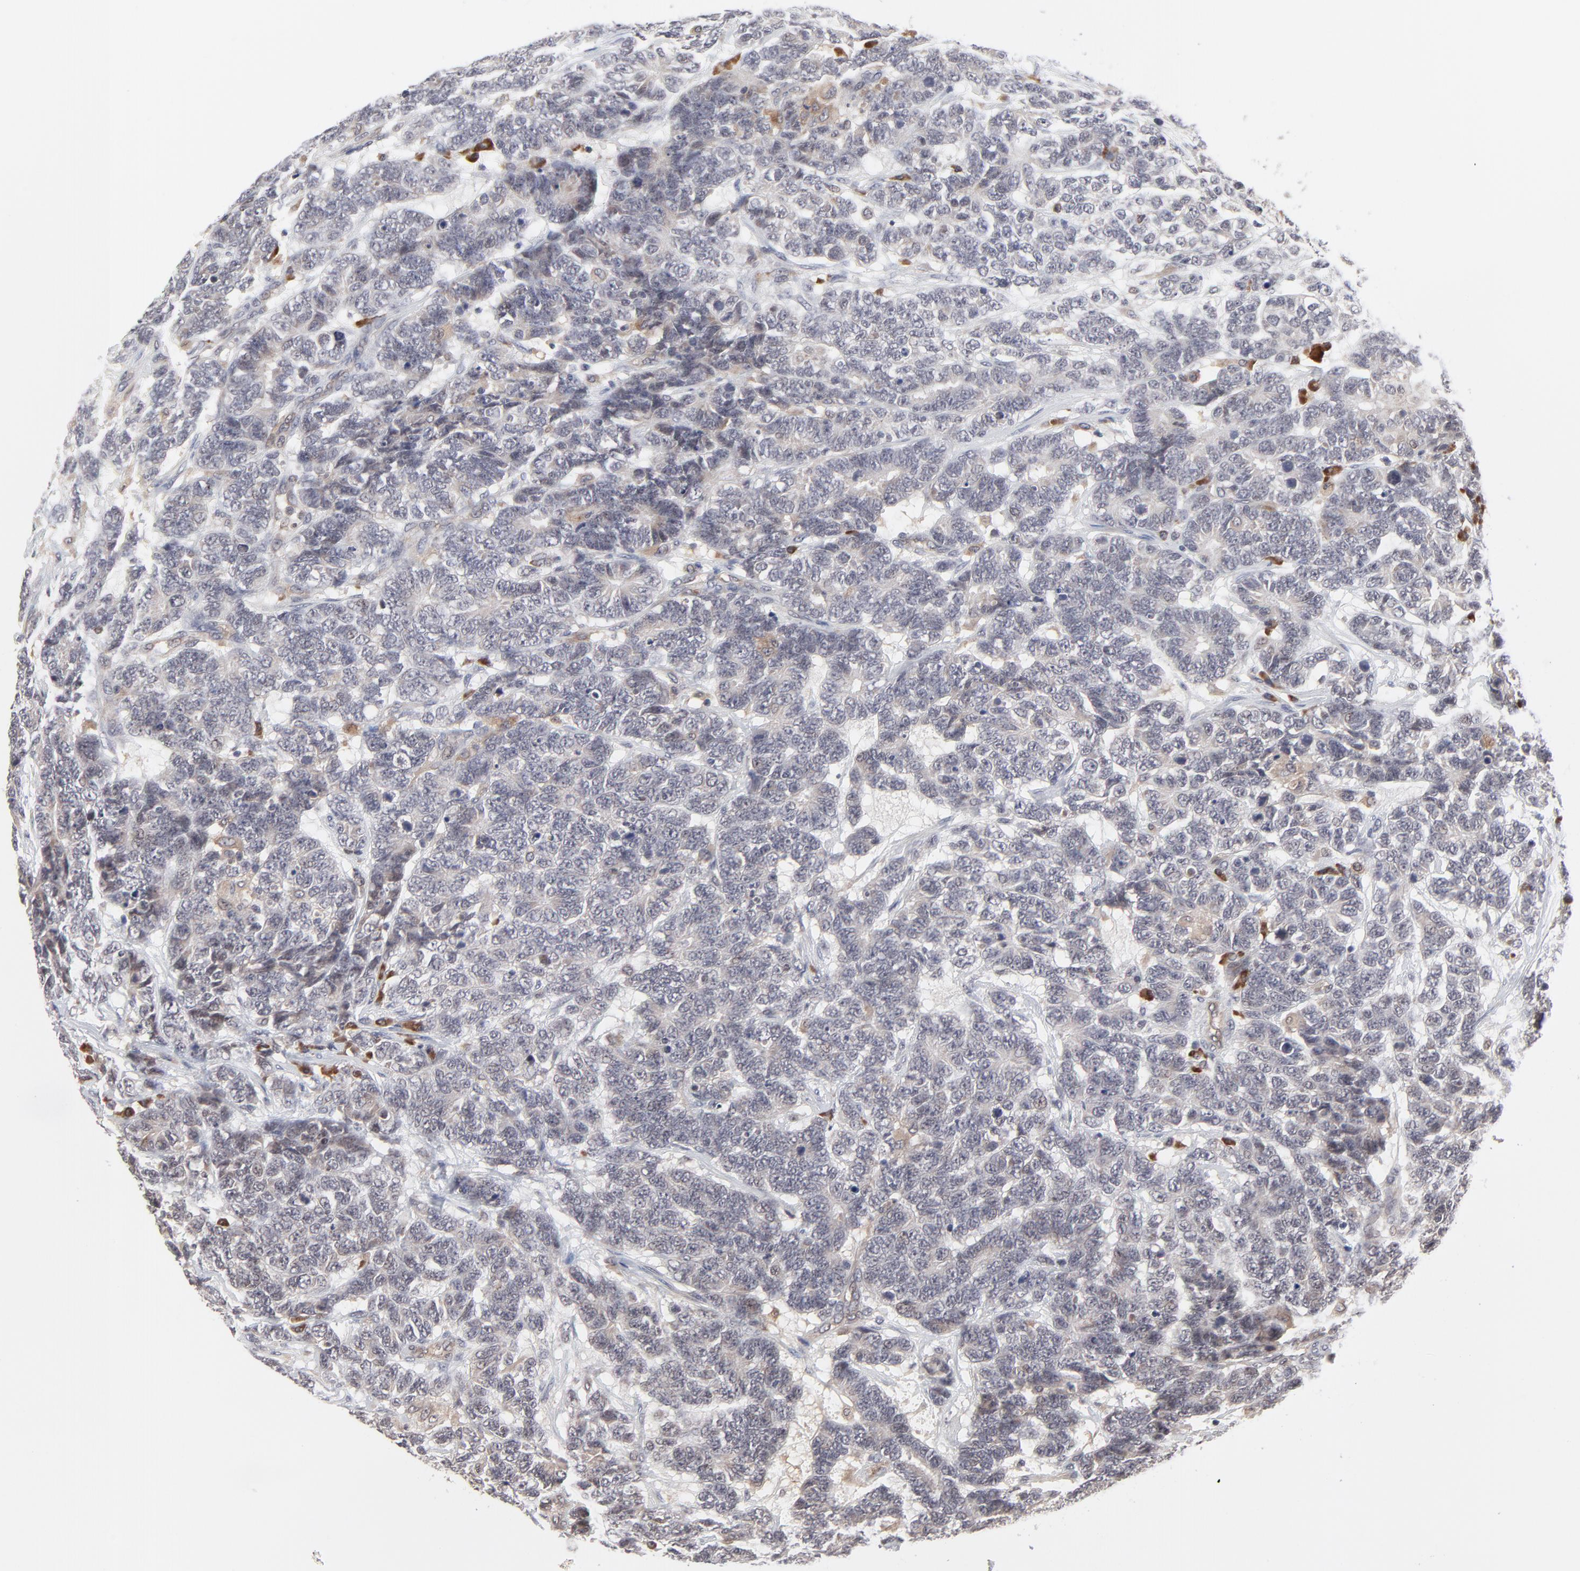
{"staining": {"intensity": "negative", "quantity": "none", "location": "none"}, "tissue": "testis cancer", "cell_type": "Tumor cells", "image_type": "cancer", "snomed": [{"axis": "morphology", "description": "Carcinoma, Embryonal, NOS"}, {"axis": "topography", "description": "Testis"}], "caption": "High magnification brightfield microscopy of testis cancer stained with DAB (brown) and counterstained with hematoxylin (blue): tumor cells show no significant expression.", "gene": "CASP10", "patient": {"sex": "male", "age": 26}}